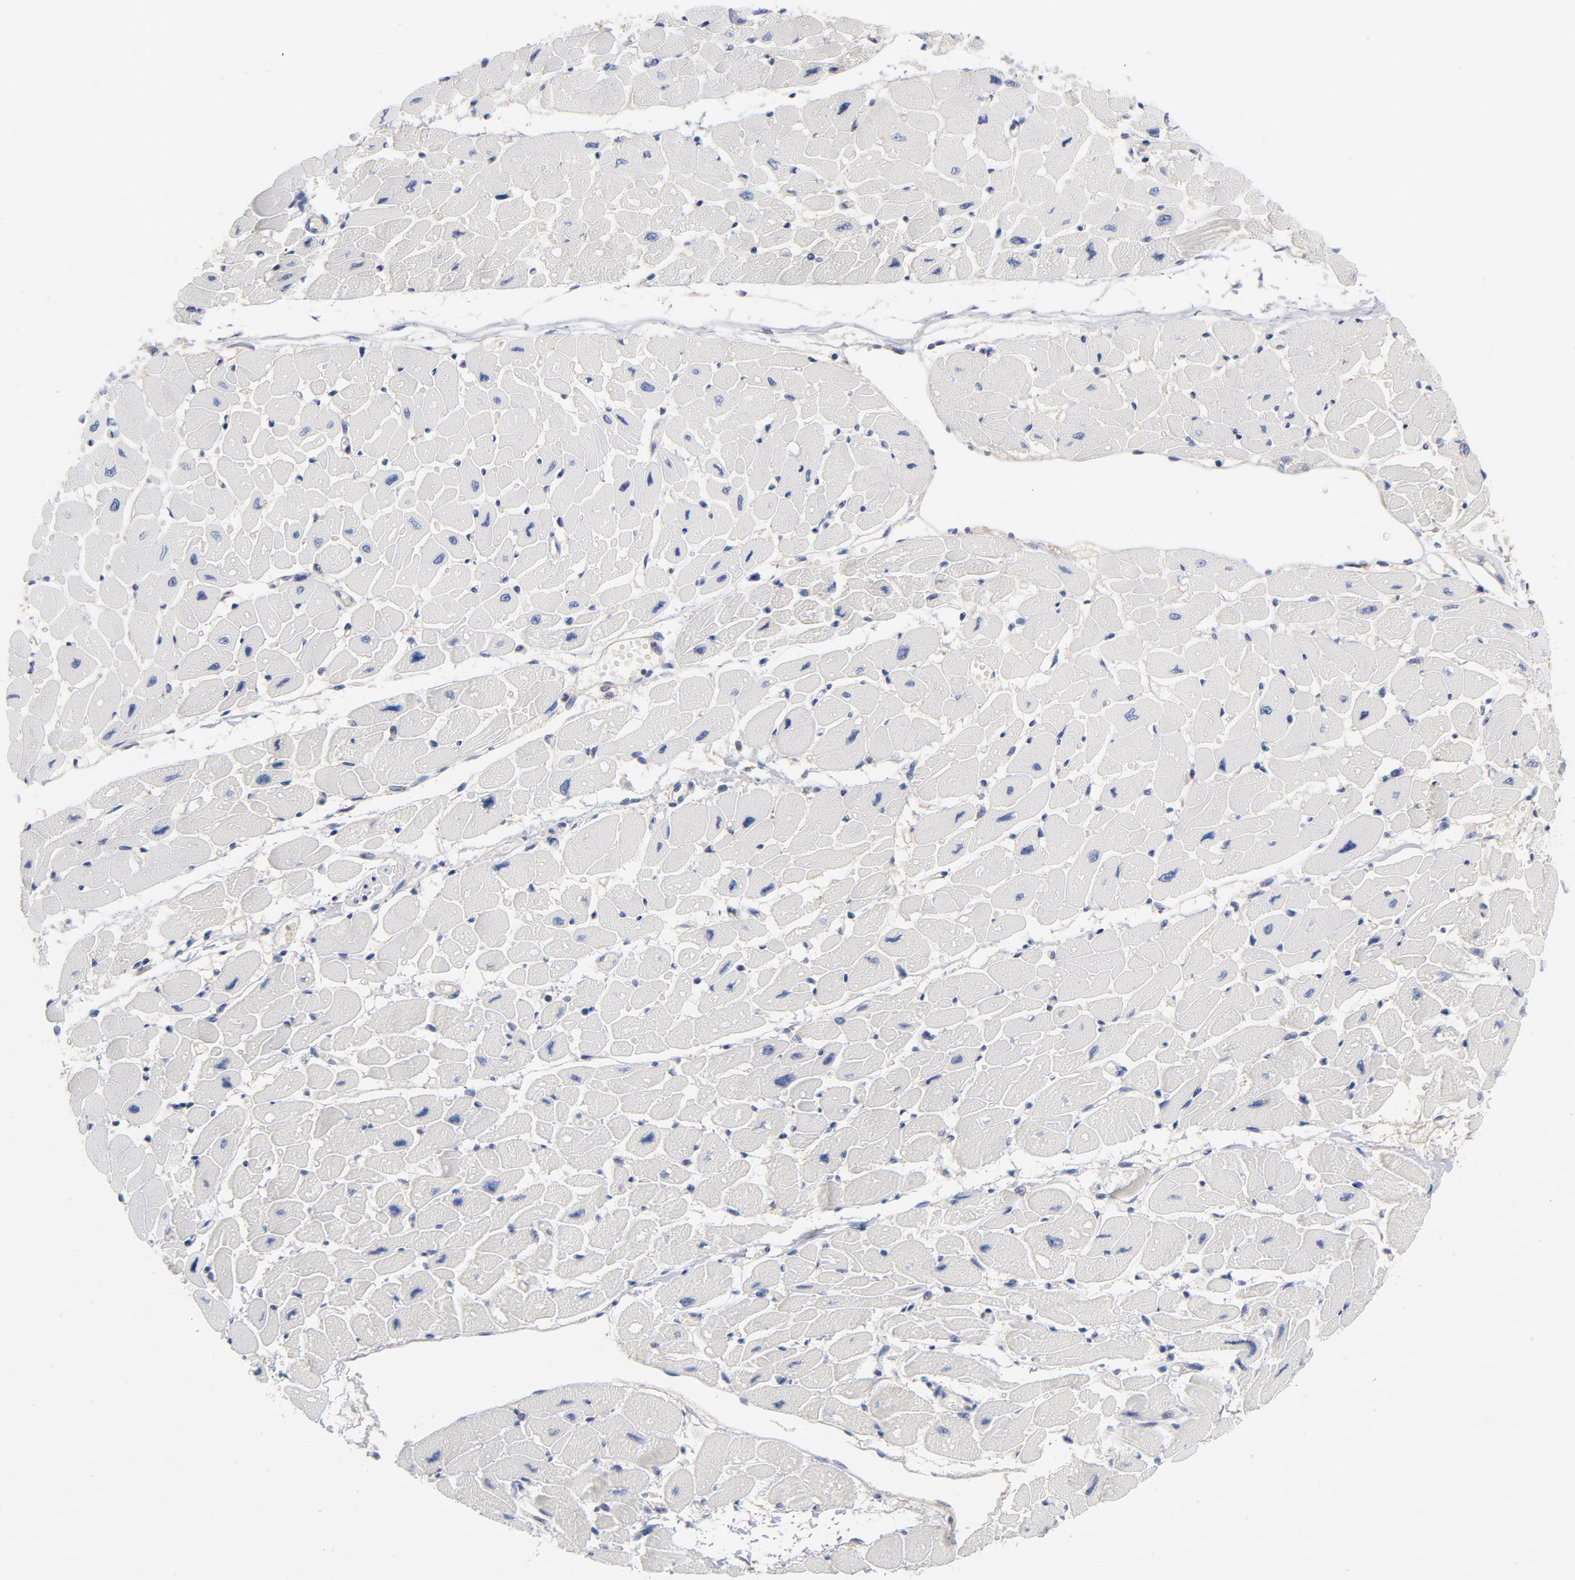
{"staining": {"intensity": "negative", "quantity": "none", "location": "none"}, "tissue": "heart muscle", "cell_type": "Cardiomyocytes", "image_type": "normal", "snomed": [{"axis": "morphology", "description": "Normal tissue, NOS"}, {"axis": "topography", "description": "Heart"}], "caption": "The image exhibits no significant staining in cardiomyocytes of heart muscle. (Stains: DAB immunohistochemistry (IHC) with hematoxylin counter stain, Microscopy: brightfield microscopy at high magnification).", "gene": "MIF", "patient": {"sex": "female", "age": 54}}